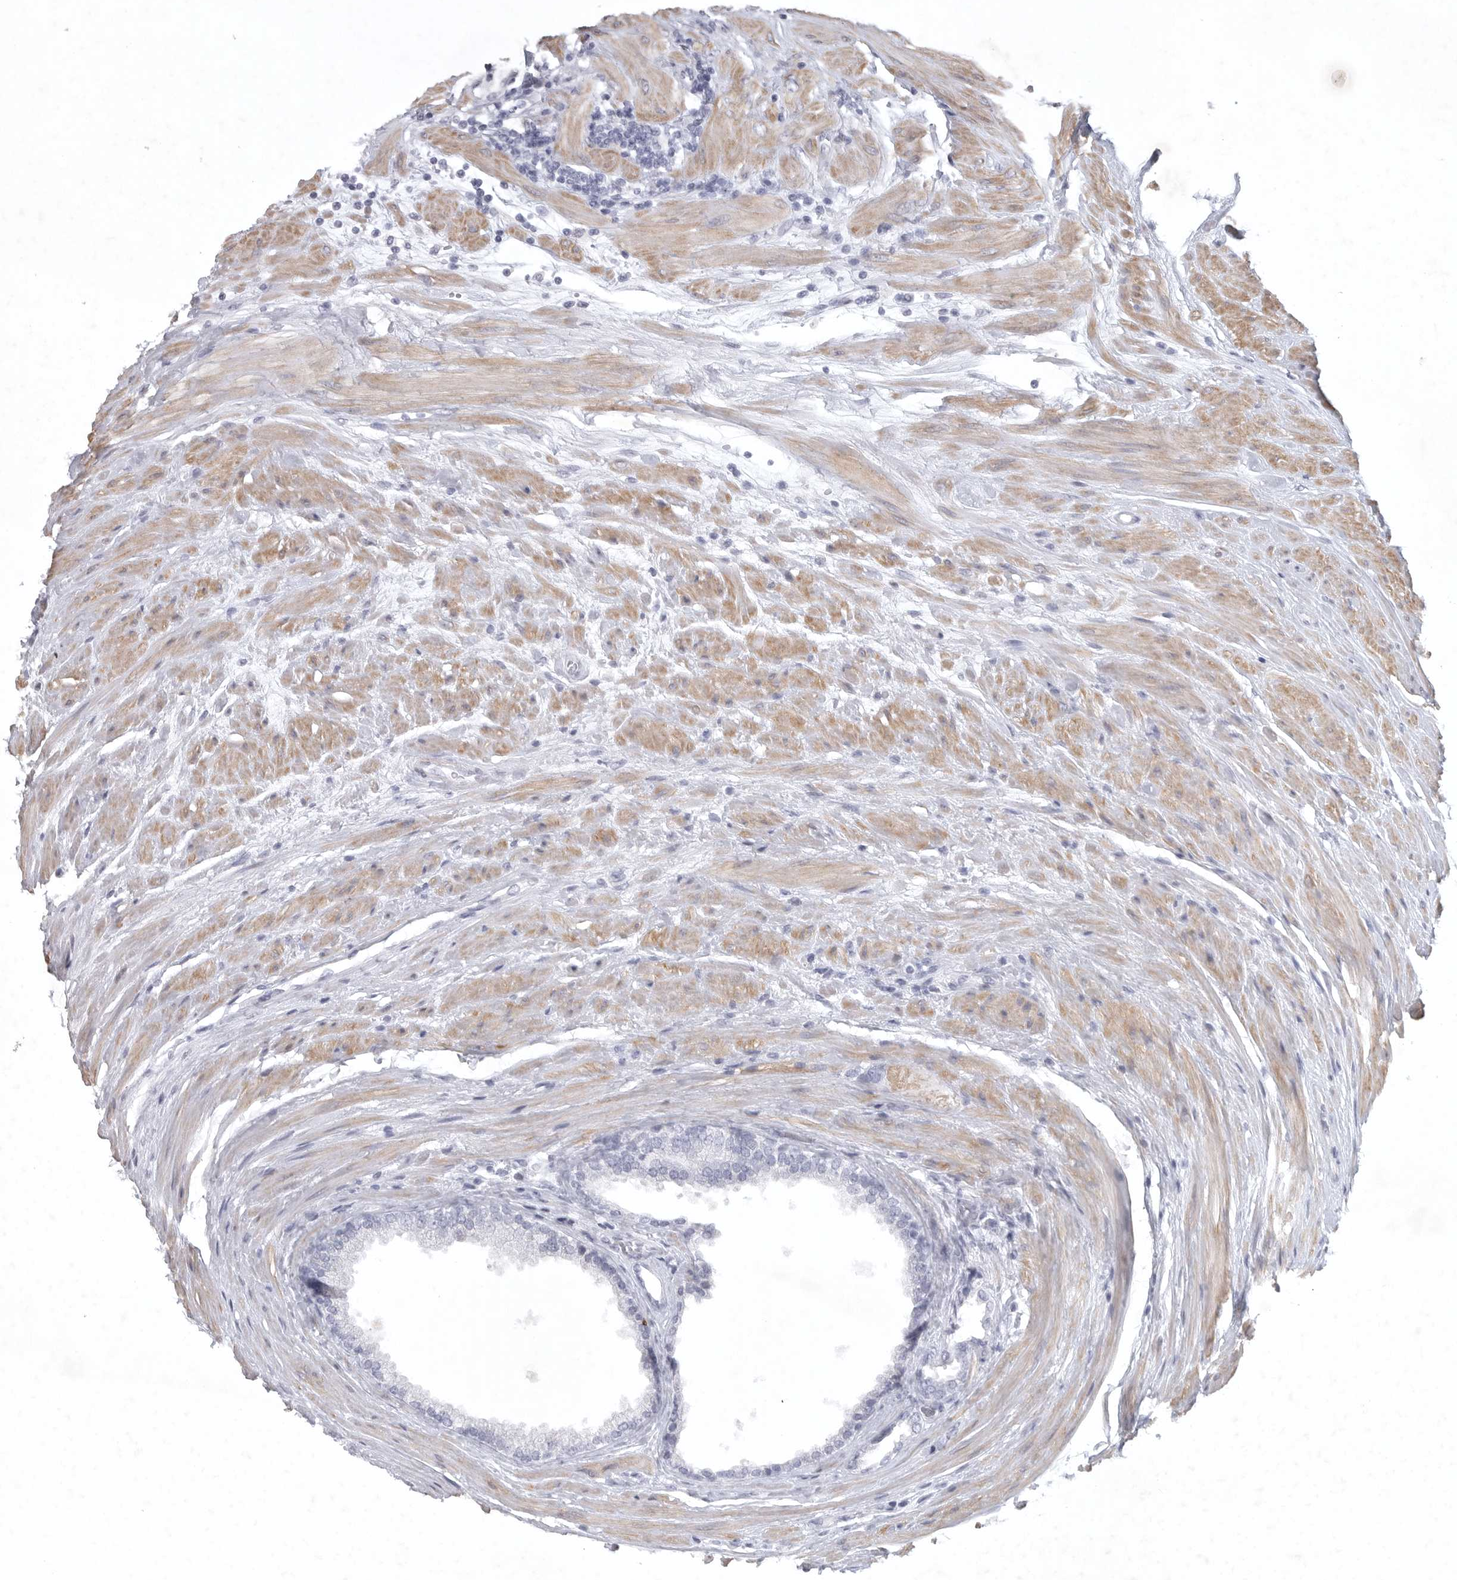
{"staining": {"intensity": "negative", "quantity": "none", "location": "none"}, "tissue": "prostate cancer", "cell_type": "Tumor cells", "image_type": "cancer", "snomed": [{"axis": "morphology", "description": "Adenocarcinoma, Low grade"}, {"axis": "topography", "description": "Prostate"}], "caption": "This is an IHC photomicrograph of human prostate cancer (low-grade adenocarcinoma). There is no positivity in tumor cells.", "gene": "TNR", "patient": {"sex": "male", "age": 62}}